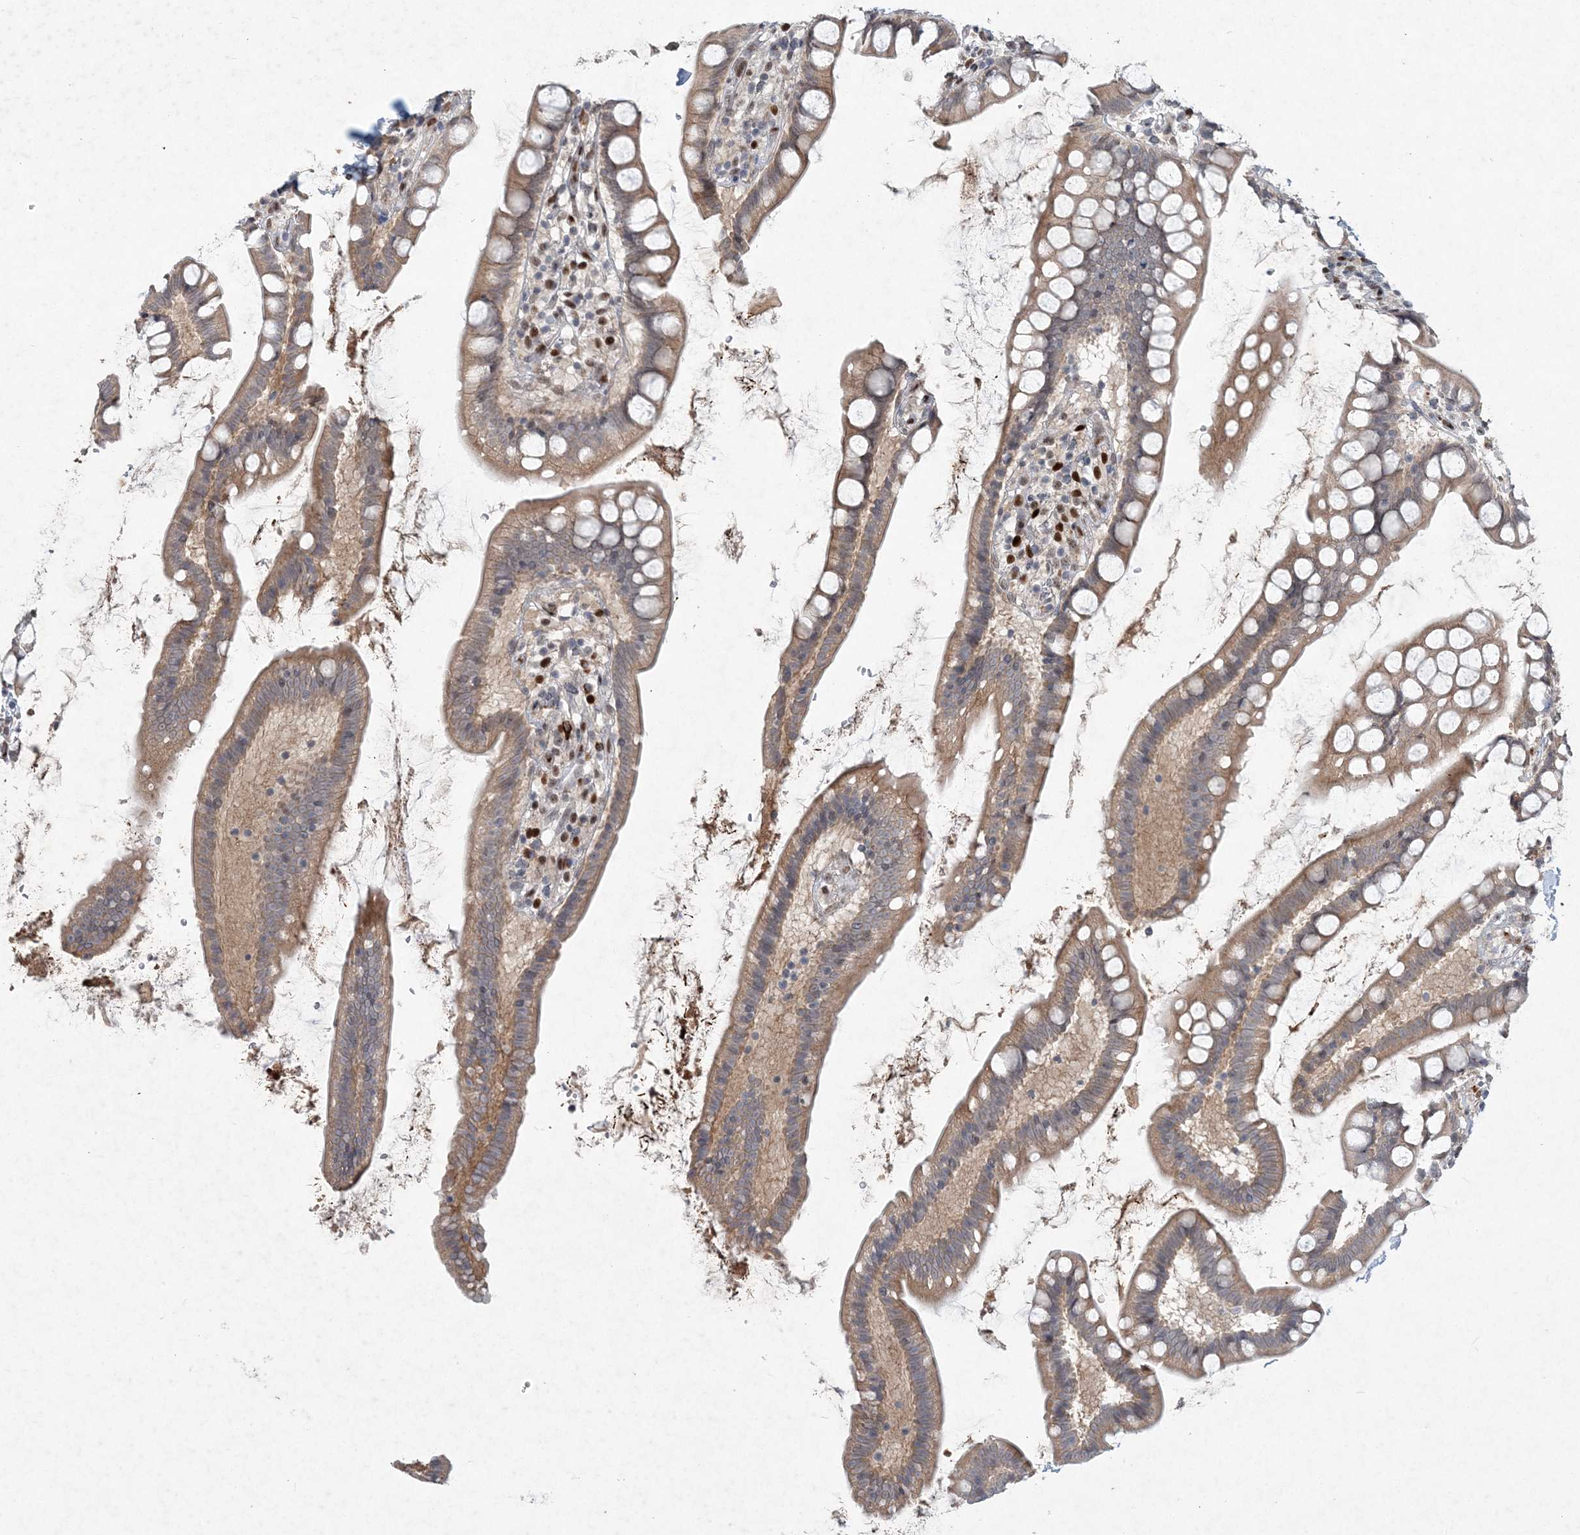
{"staining": {"intensity": "weak", "quantity": ">75%", "location": "cytoplasmic/membranous"}, "tissue": "small intestine", "cell_type": "Glandular cells", "image_type": "normal", "snomed": [{"axis": "morphology", "description": "Normal tissue, NOS"}, {"axis": "topography", "description": "Small intestine"}], "caption": "Protein expression analysis of normal human small intestine reveals weak cytoplasmic/membranous expression in about >75% of glandular cells.", "gene": "GIN1", "patient": {"sex": "female", "age": 84}}